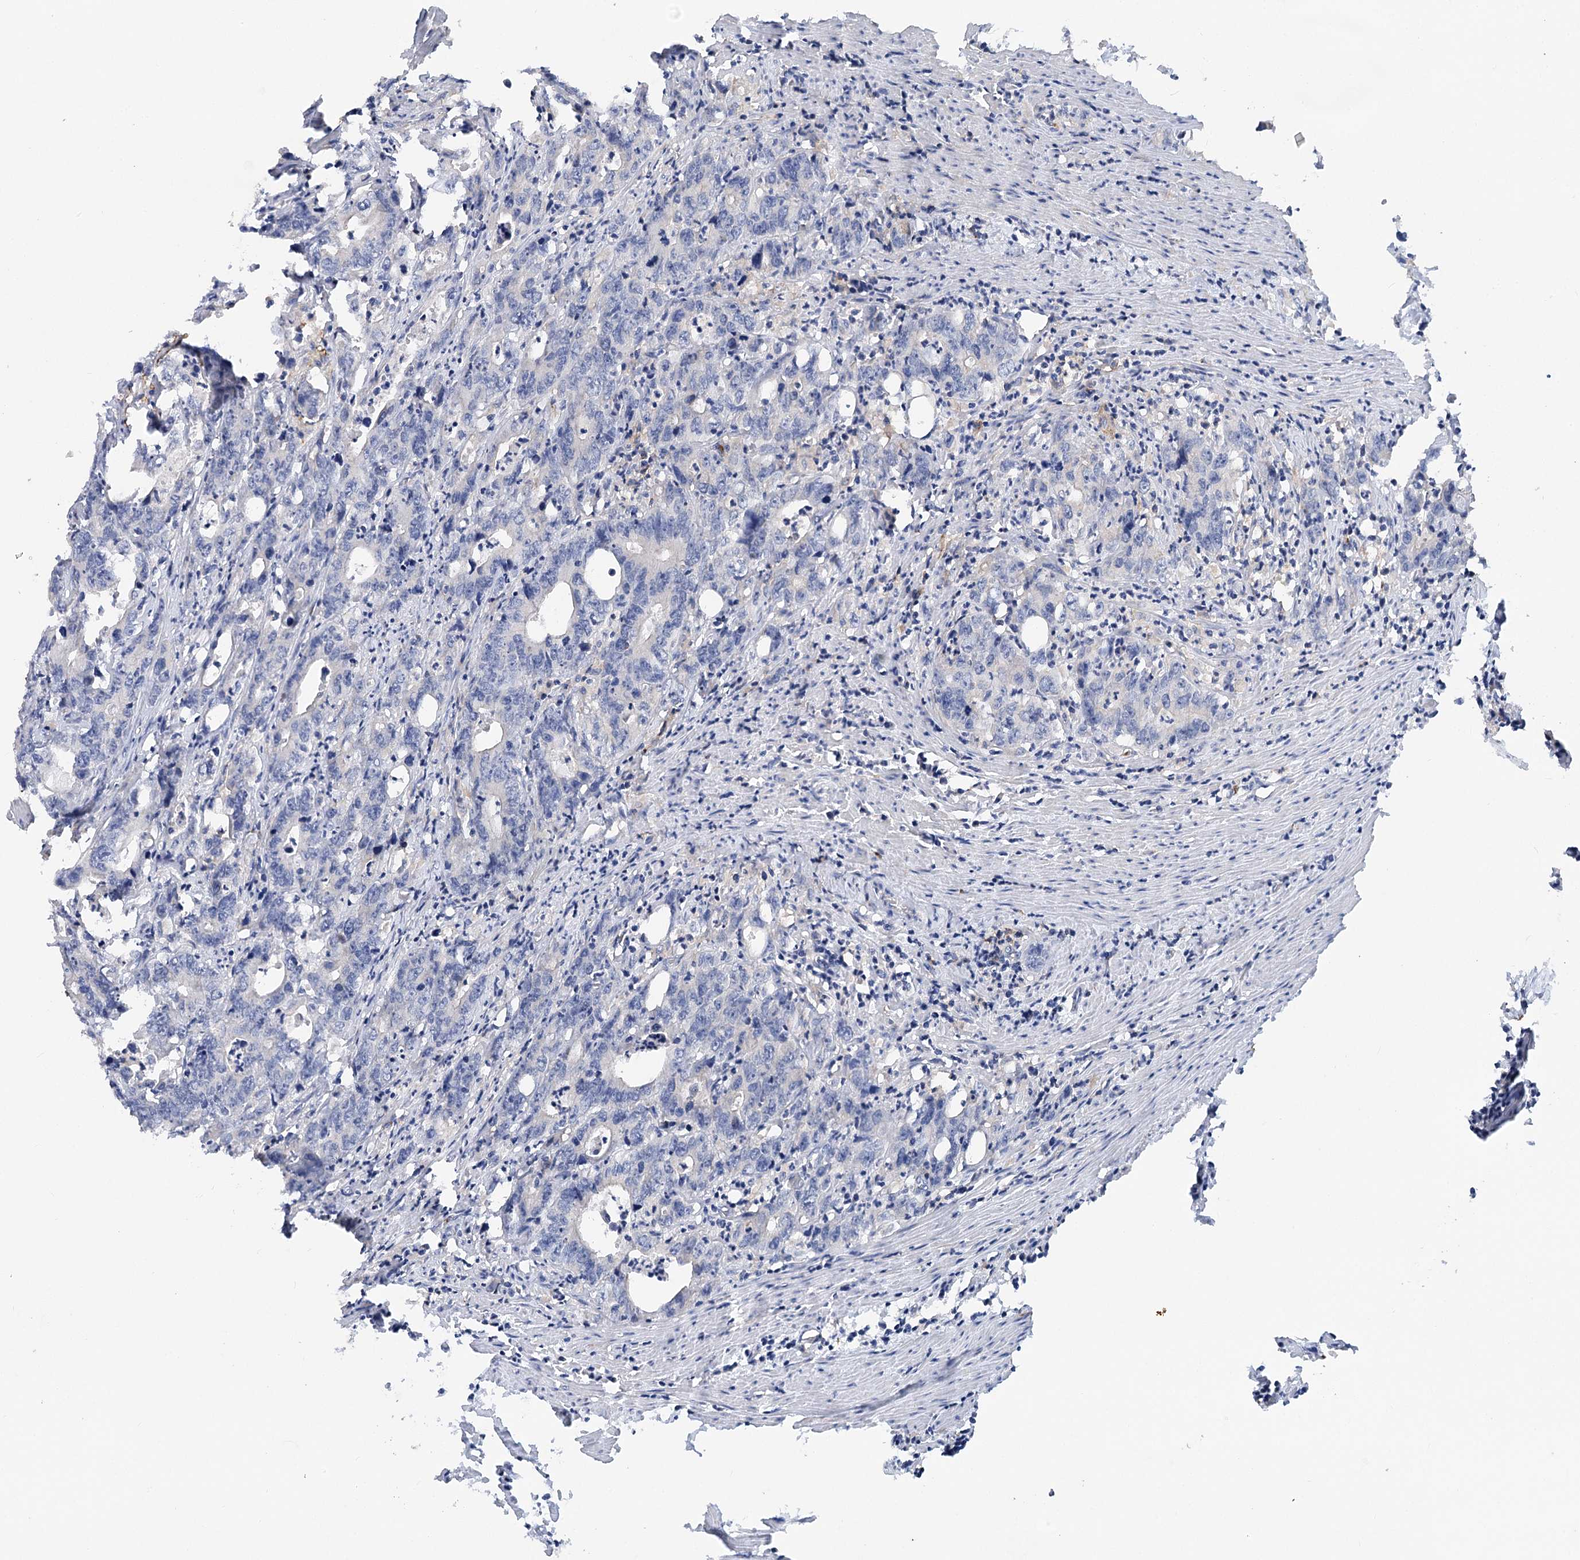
{"staining": {"intensity": "negative", "quantity": "none", "location": "none"}, "tissue": "colorectal cancer", "cell_type": "Tumor cells", "image_type": "cancer", "snomed": [{"axis": "morphology", "description": "Adenocarcinoma, NOS"}, {"axis": "topography", "description": "Colon"}], "caption": "Tumor cells are negative for brown protein staining in colorectal adenocarcinoma.", "gene": "SCN11A", "patient": {"sex": "female", "age": 75}}